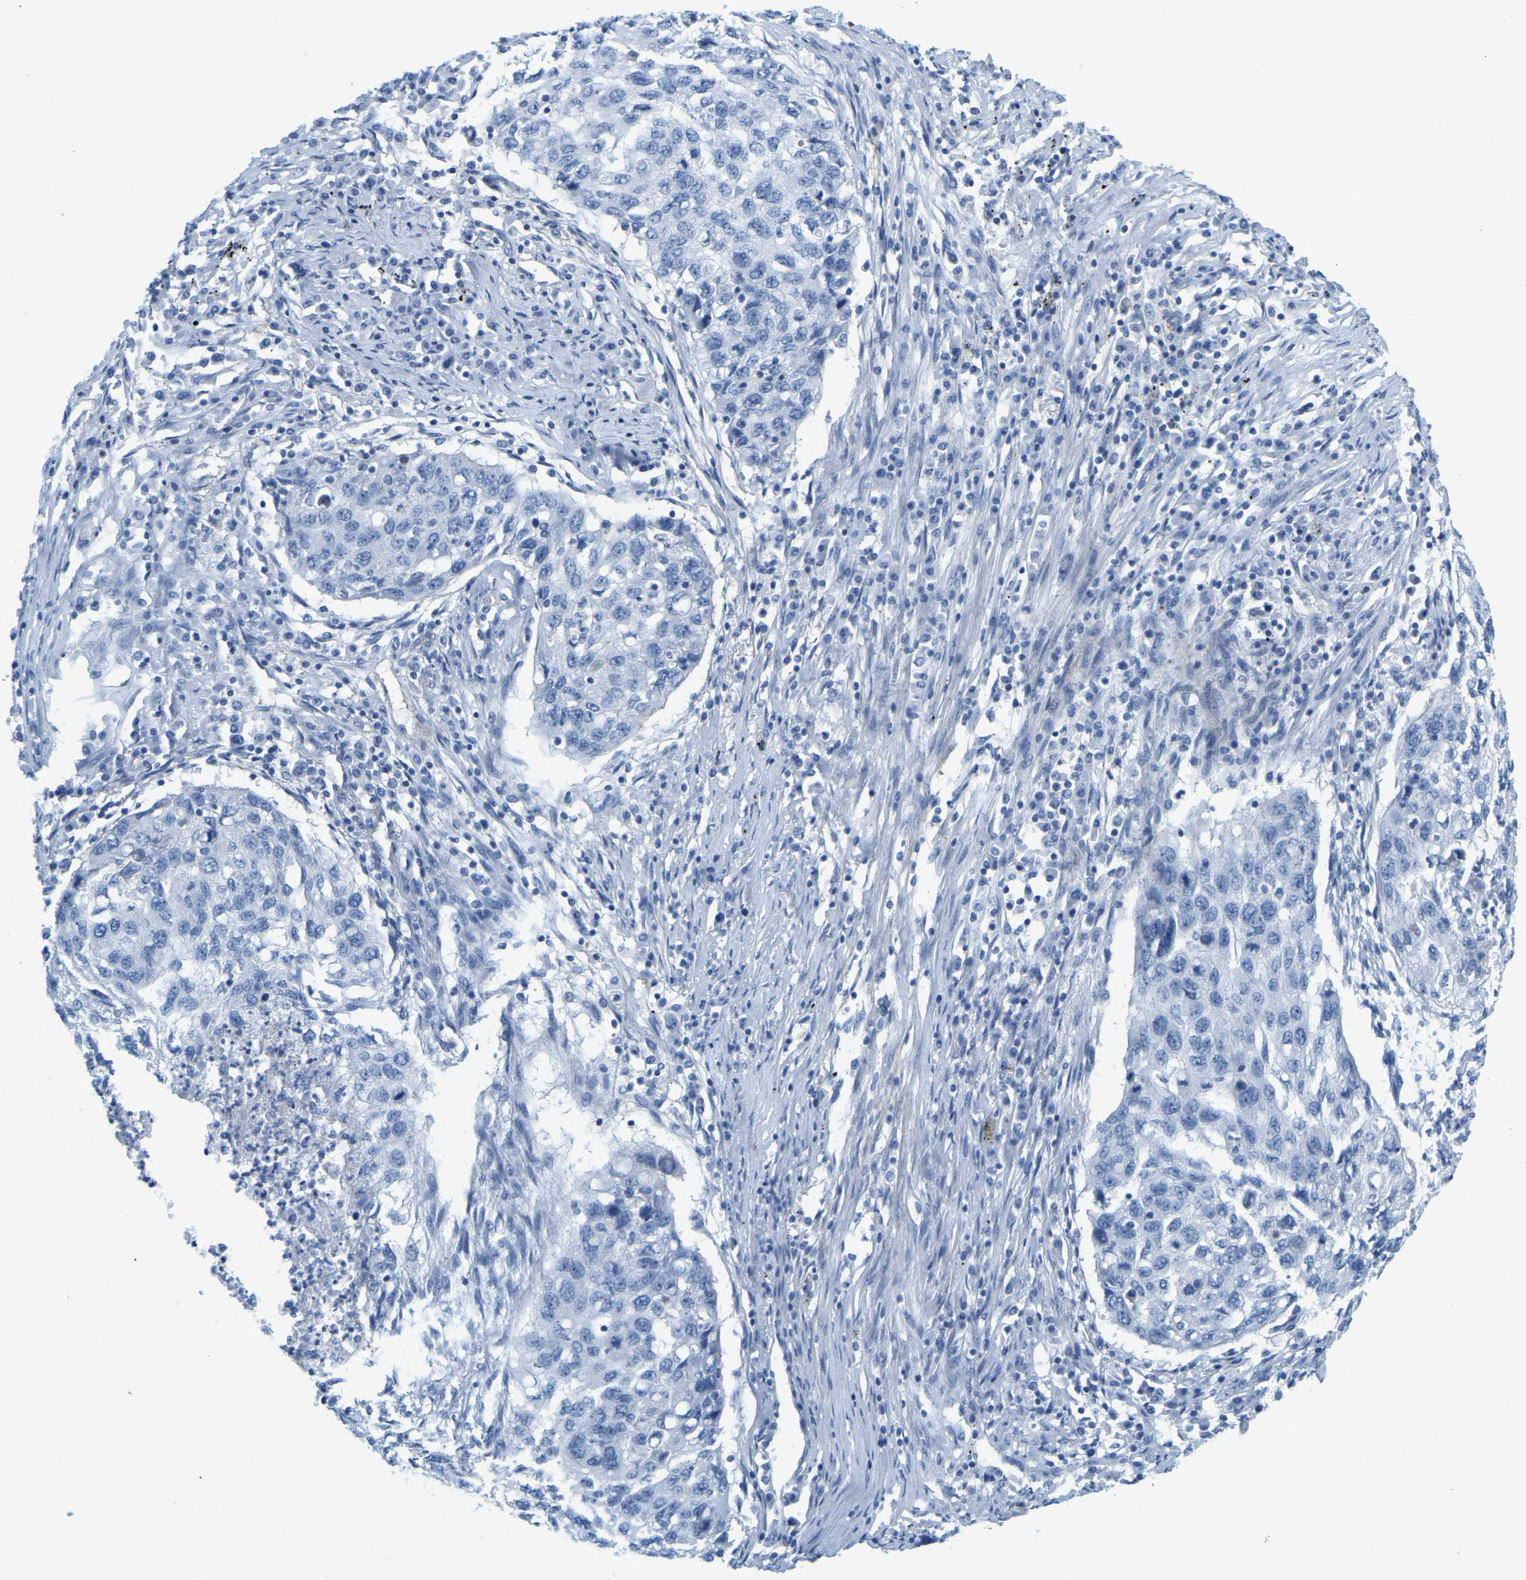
{"staining": {"intensity": "negative", "quantity": "none", "location": "none"}, "tissue": "lung cancer", "cell_type": "Tumor cells", "image_type": "cancer", "snomed": [{"axis": "morphology", "description": "Squamous cell carcinoma, NOS"}, {"axis": "topography", "description": "Lung"}], "caption": "Protein analysis of squamous cell carcinoma (lung) exhibits no significant staining in tumor cells.", "gene": "MYL3", "patient": {"sex": "female", "age": 63}}